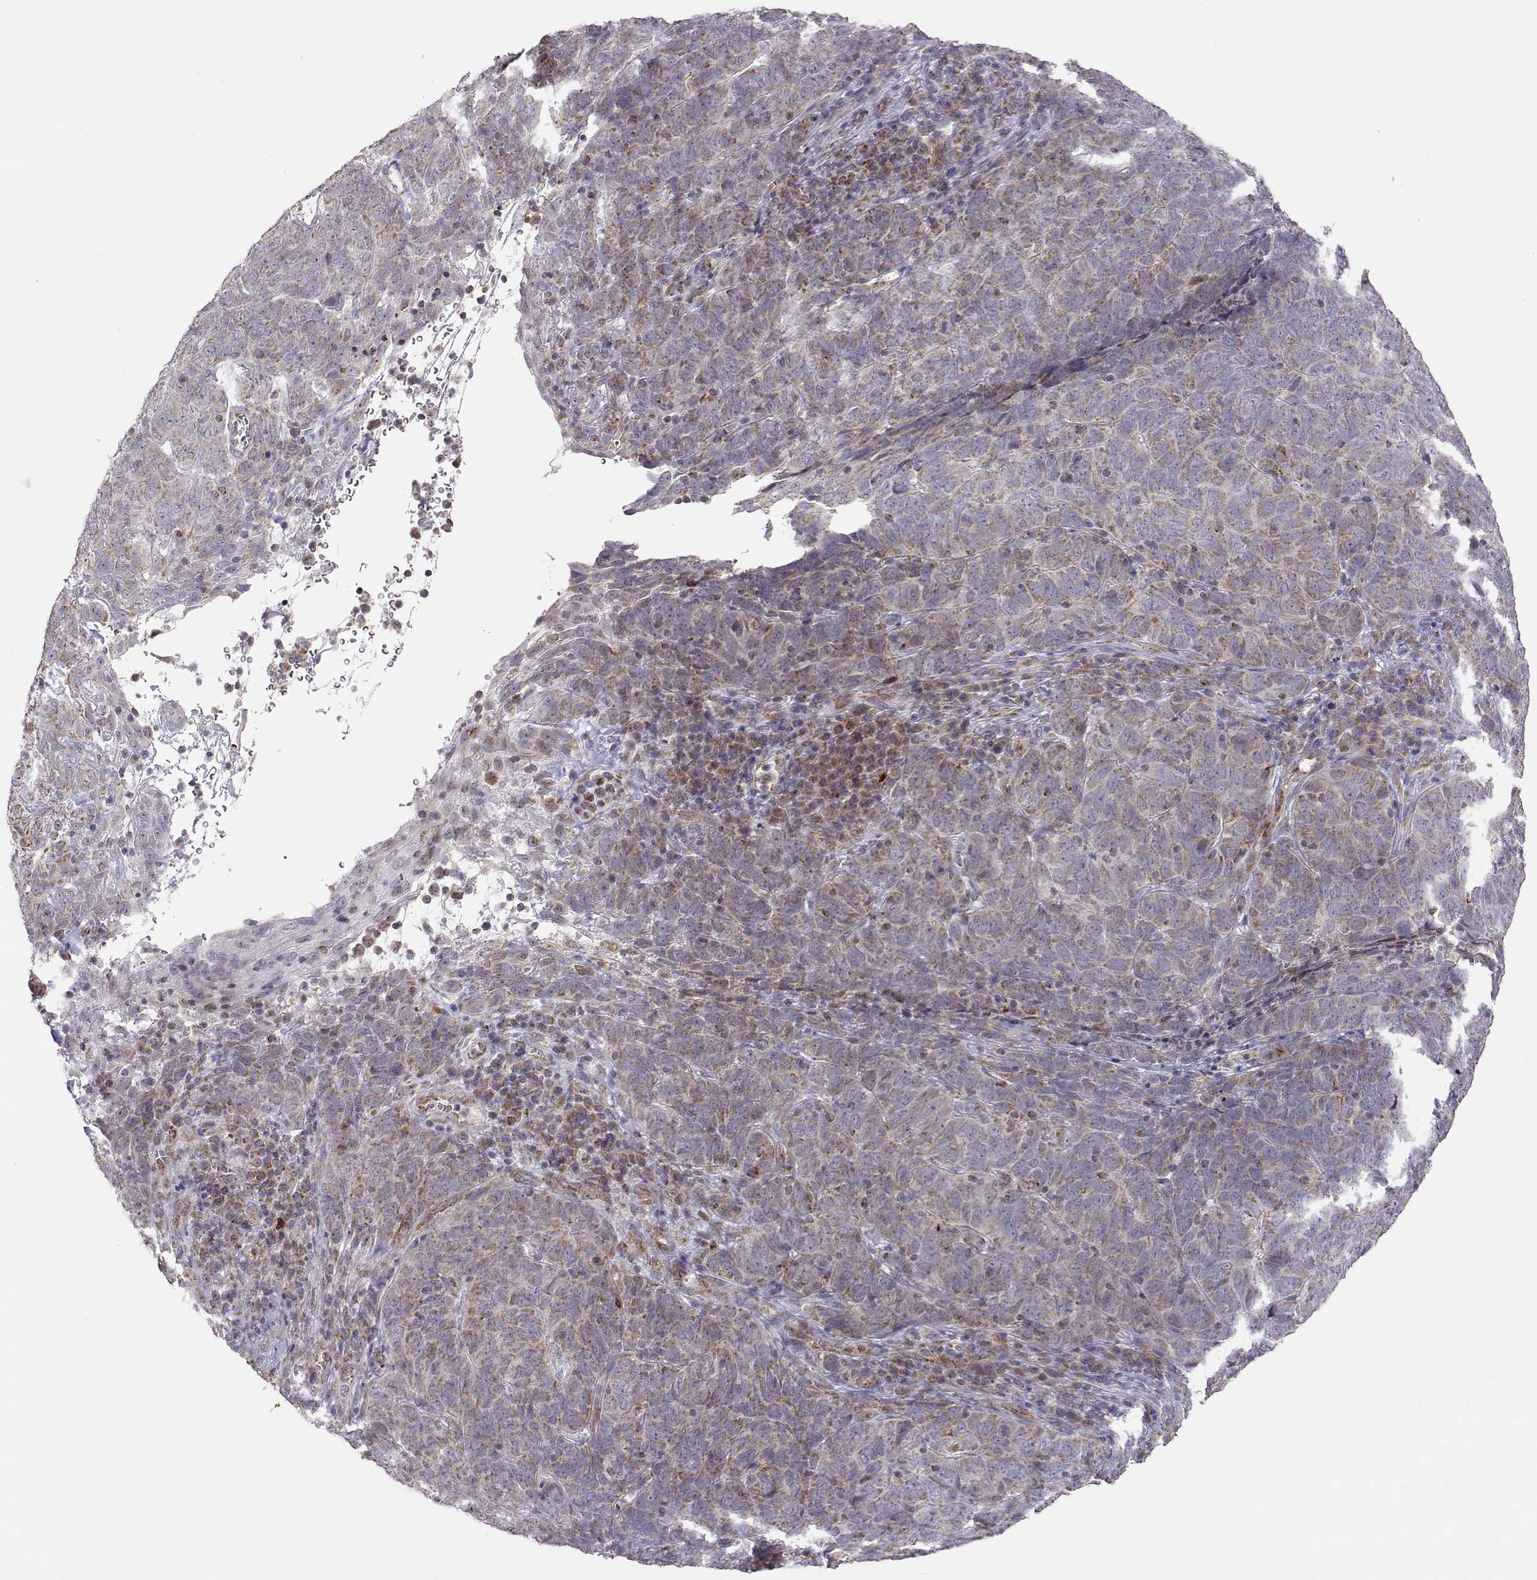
{"staining": {"intensity": "weak", "quantity": ">75%", "location": "cytoplasmic/membranous"}, "tissue": "skin cancer", "cell_type": "Tumor cells", "image_type": "cancer", "snomed": [{"axis": "morphology", "description": "Squamous cell carcinoma, NOS"}, {"axis": "topography", "description": "Skin"}, {"axis": "topography", "description": "Anal"}], "caption": "About >75% of tumor cells in skin cancer display weak cytoplasmic/membranous protein staining as visualized by brown immunohistochemical staining.", "gene": "EXOG", "patient": {"sex": "female", "age": 51}}